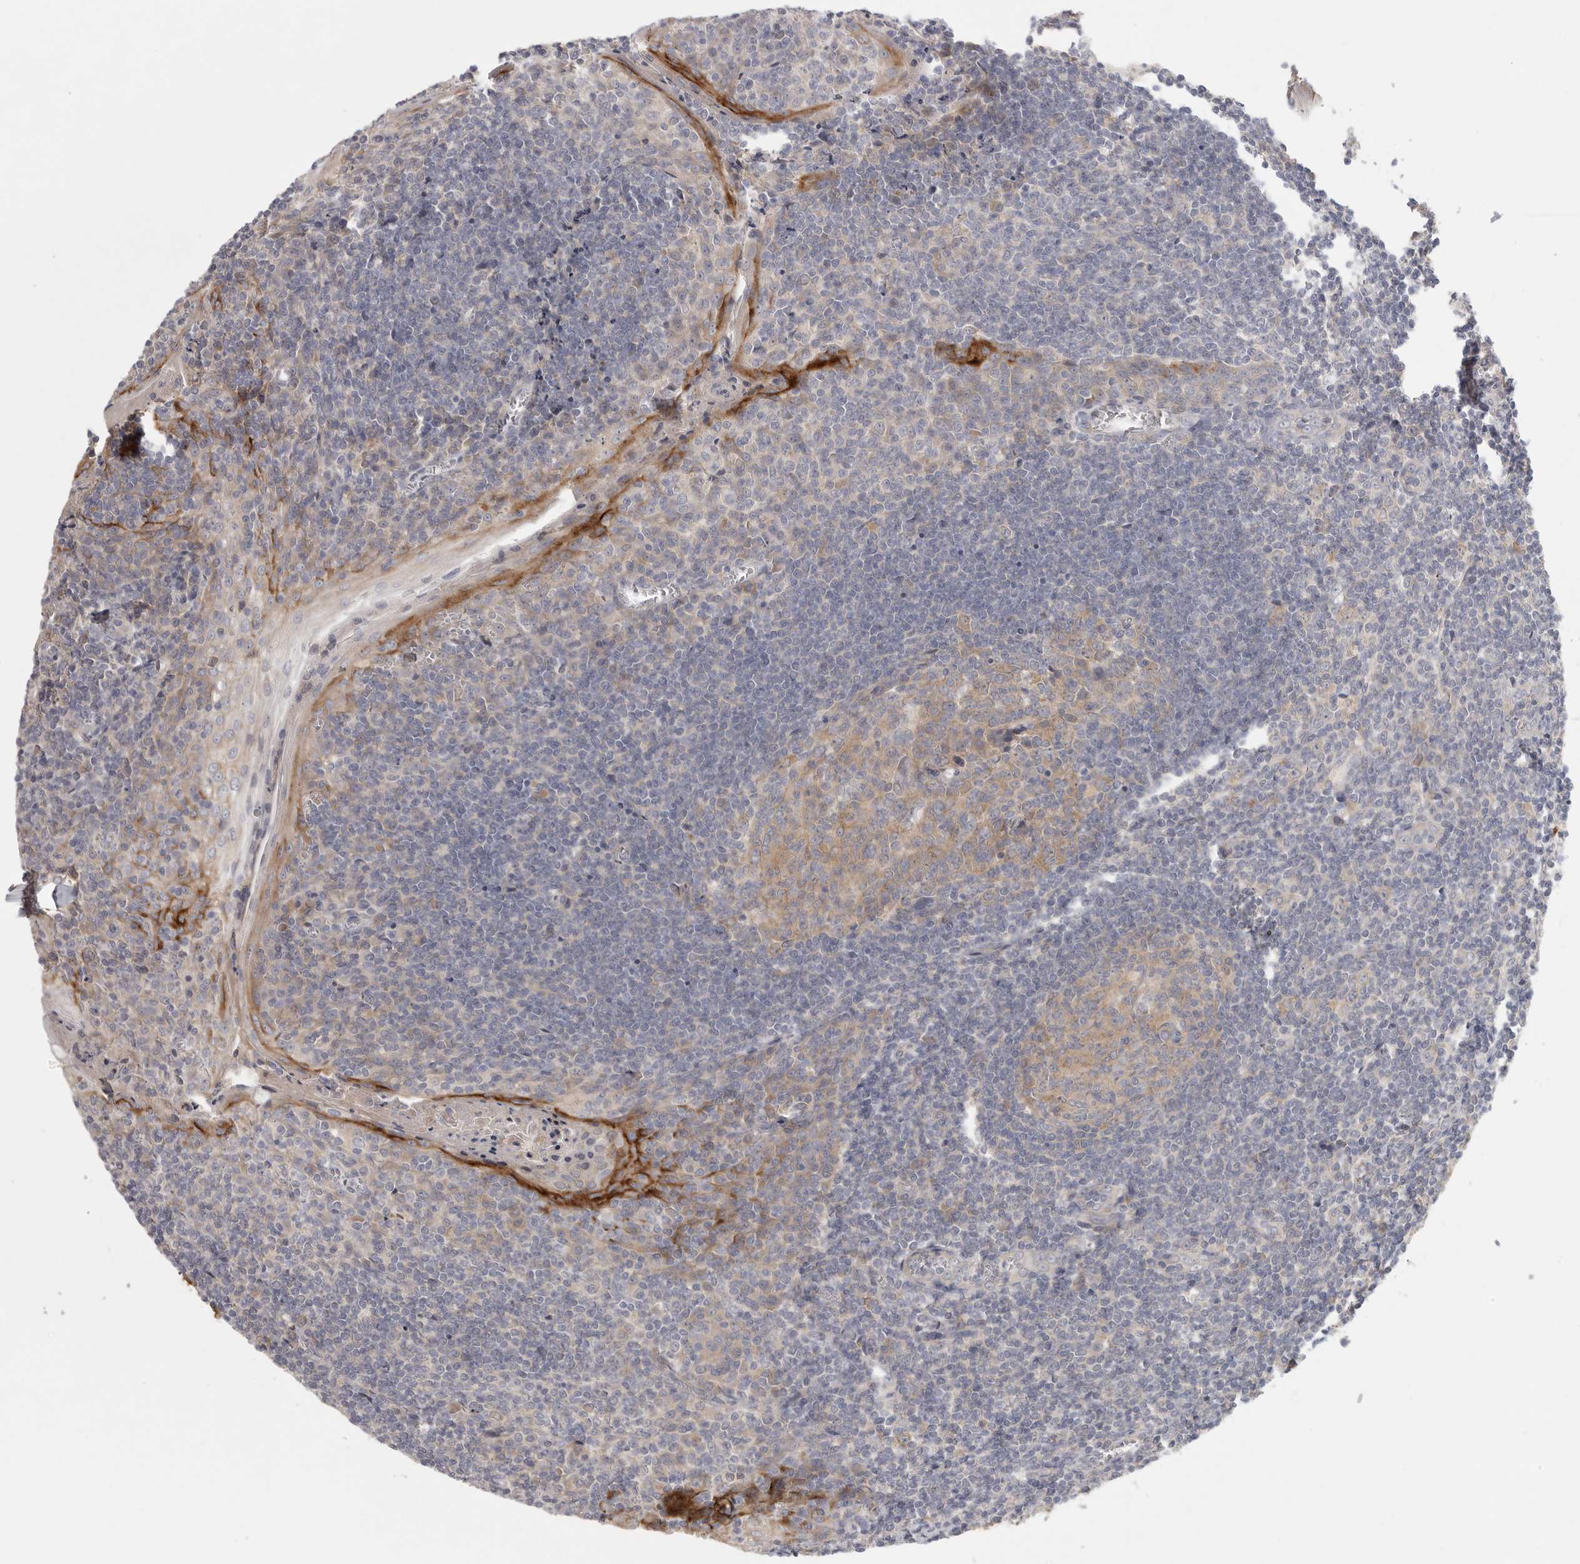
{"staining": {"intensity": "moderate", "quantity": "25%-75%", "location": "cytoplasmic/membranous"}, "tissue": "tonsil", "cell_type": "Germinal center cells", "image_type": "normal", "snomed": [{"axis": "morphology", "description": "Normal tissue, NOS"}, {"axis": "topography", "description": "Tonsil"}], "caption": "High-magnification brightfield microscopy of unremarkable tonsil stained with DAB (3,3'-diaminobenzidine) (brown) and counterstained with hematoxylin (blue). germinal center cells exhibit moderate cytoplasmic/membranous expression is seen in approximately25%-75% of cells. Using DAB (3,3'-diaminobenzidine) (brown) and hematoxylin (blue) stains, captured at high magnification using brightfield microscopy.", "gene": "CFAP298", "patient": {"sex": "male", "age": 27}}